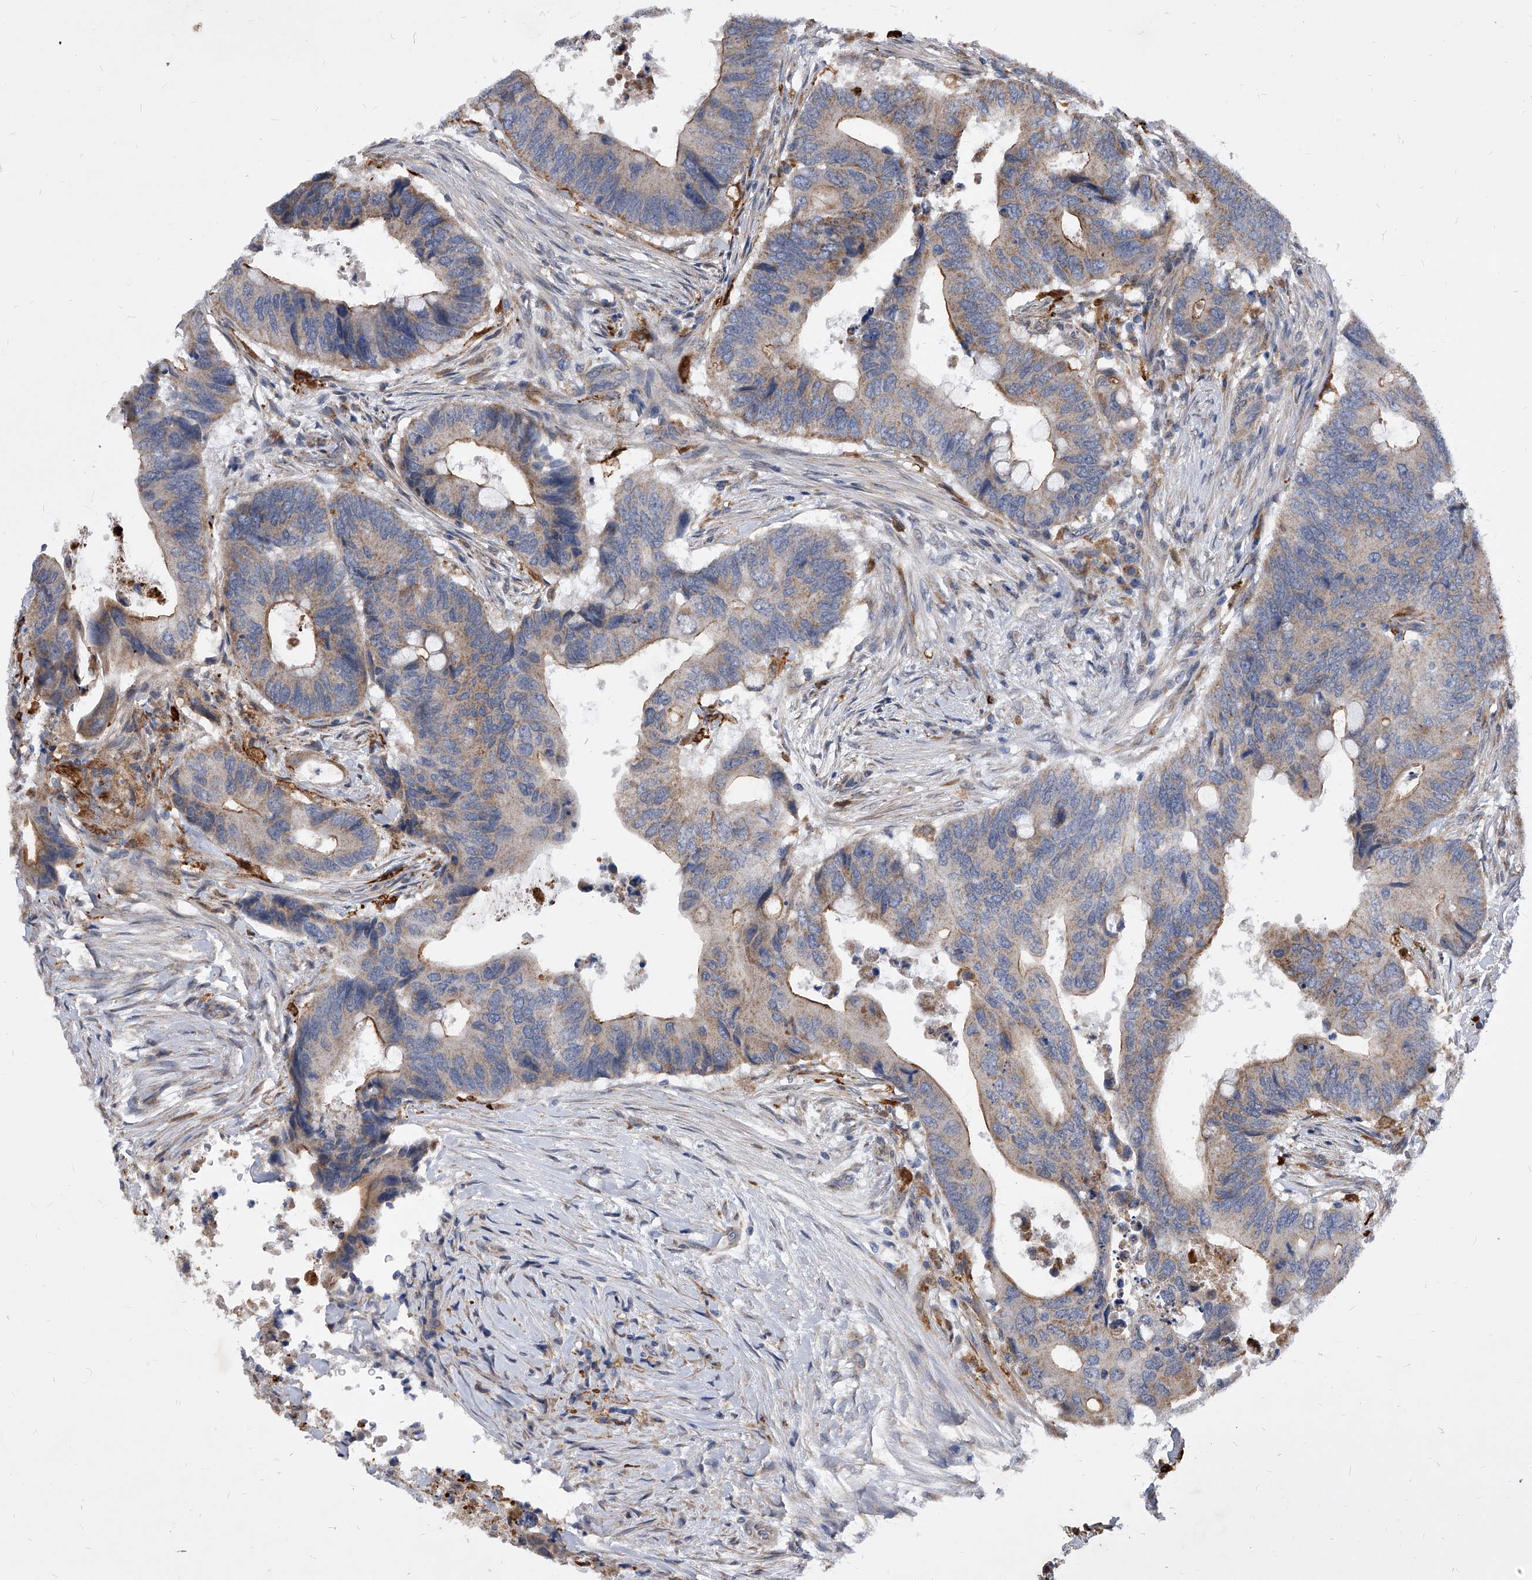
{"staining": {"intensity": "moderate", "quantity": "<25%", "location": "cytoplasmic/membranous"}, "tissue": "colorectal cancer", "cell_type": "Tumor cells", "image_type": "cancer", "snomed": [{"axis": "morphology", "description": "Adenocarcinoma, NOS"}, {"axis": "topography", "description": "Colon"}], "caption": "Immunohistochemistry (DAB (3,3'-diaminobenzidine)) staining of human colorectal adenocarcinoma displays moderate cytoplasmic/membranous protein staining in approximately <25% of tumor cells. The staining was performed using DAB (3,3'-diaminobenzidine), with brown indicating positive protein expression. Nuclei are stained blue with hematoxylin.", "gene": "SOBP", "patient": {"sex": "male", "age": 71}}